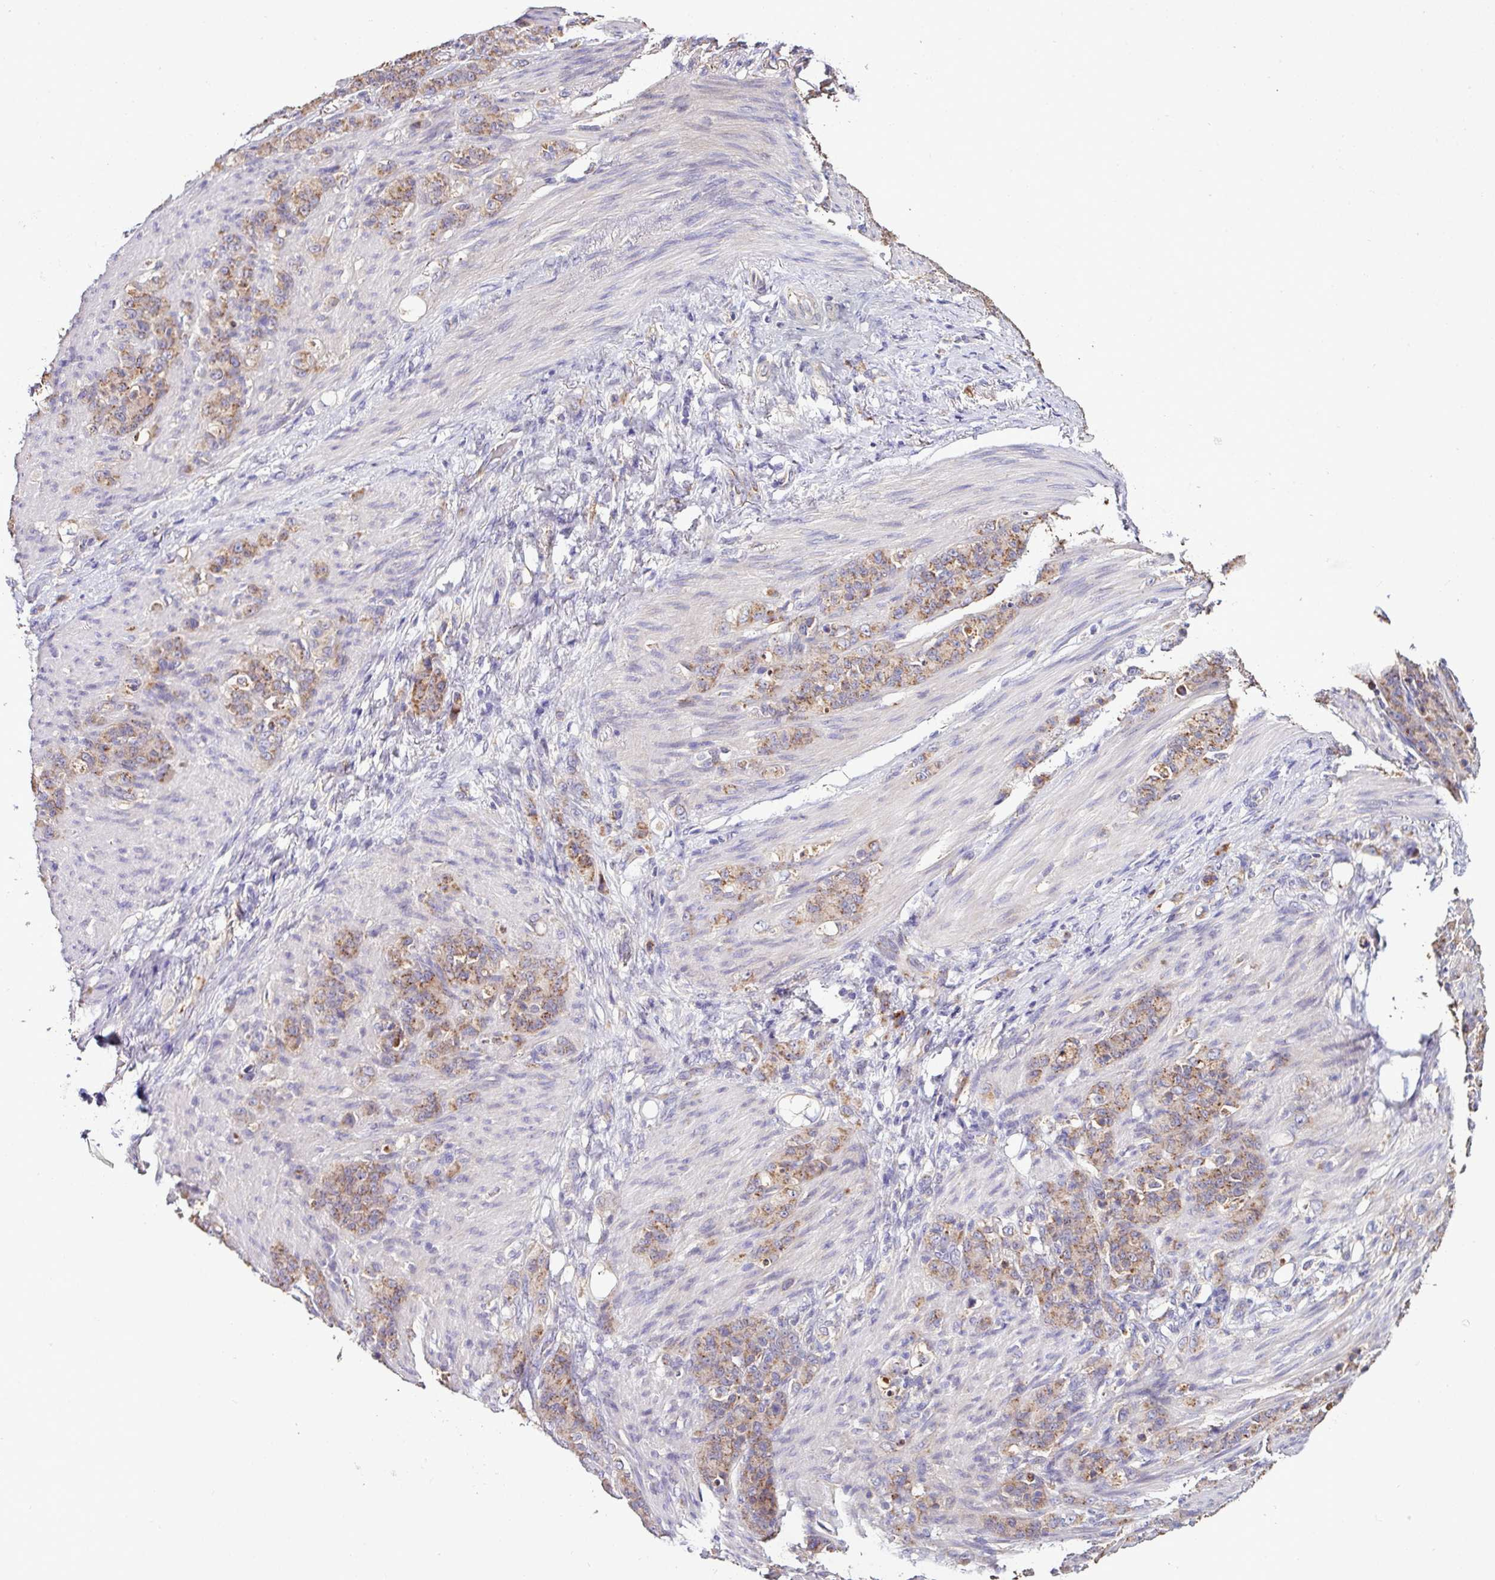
{"staining": {"intensity": "moderate", "quantity": ">75%", "location": "cytoplasmic/membranous"}, "tissue": "stomach cancer", "cell_type": "Tumor cells", "image_type": "cancer", "snomed": [{"axis": "morphology", "description": "Adenocarcinoma, NOS"}, {"axis": "topography", "description": "Stomach"}], "caption": "Tumor cells demonstrate medium levels of moderate cytoplasmic/membranous positivity in about >75% of cells in human stomach cancer (adenocarcinoma).", "gene": "CPD", "patient": {"sex": "female", "age": 79}}